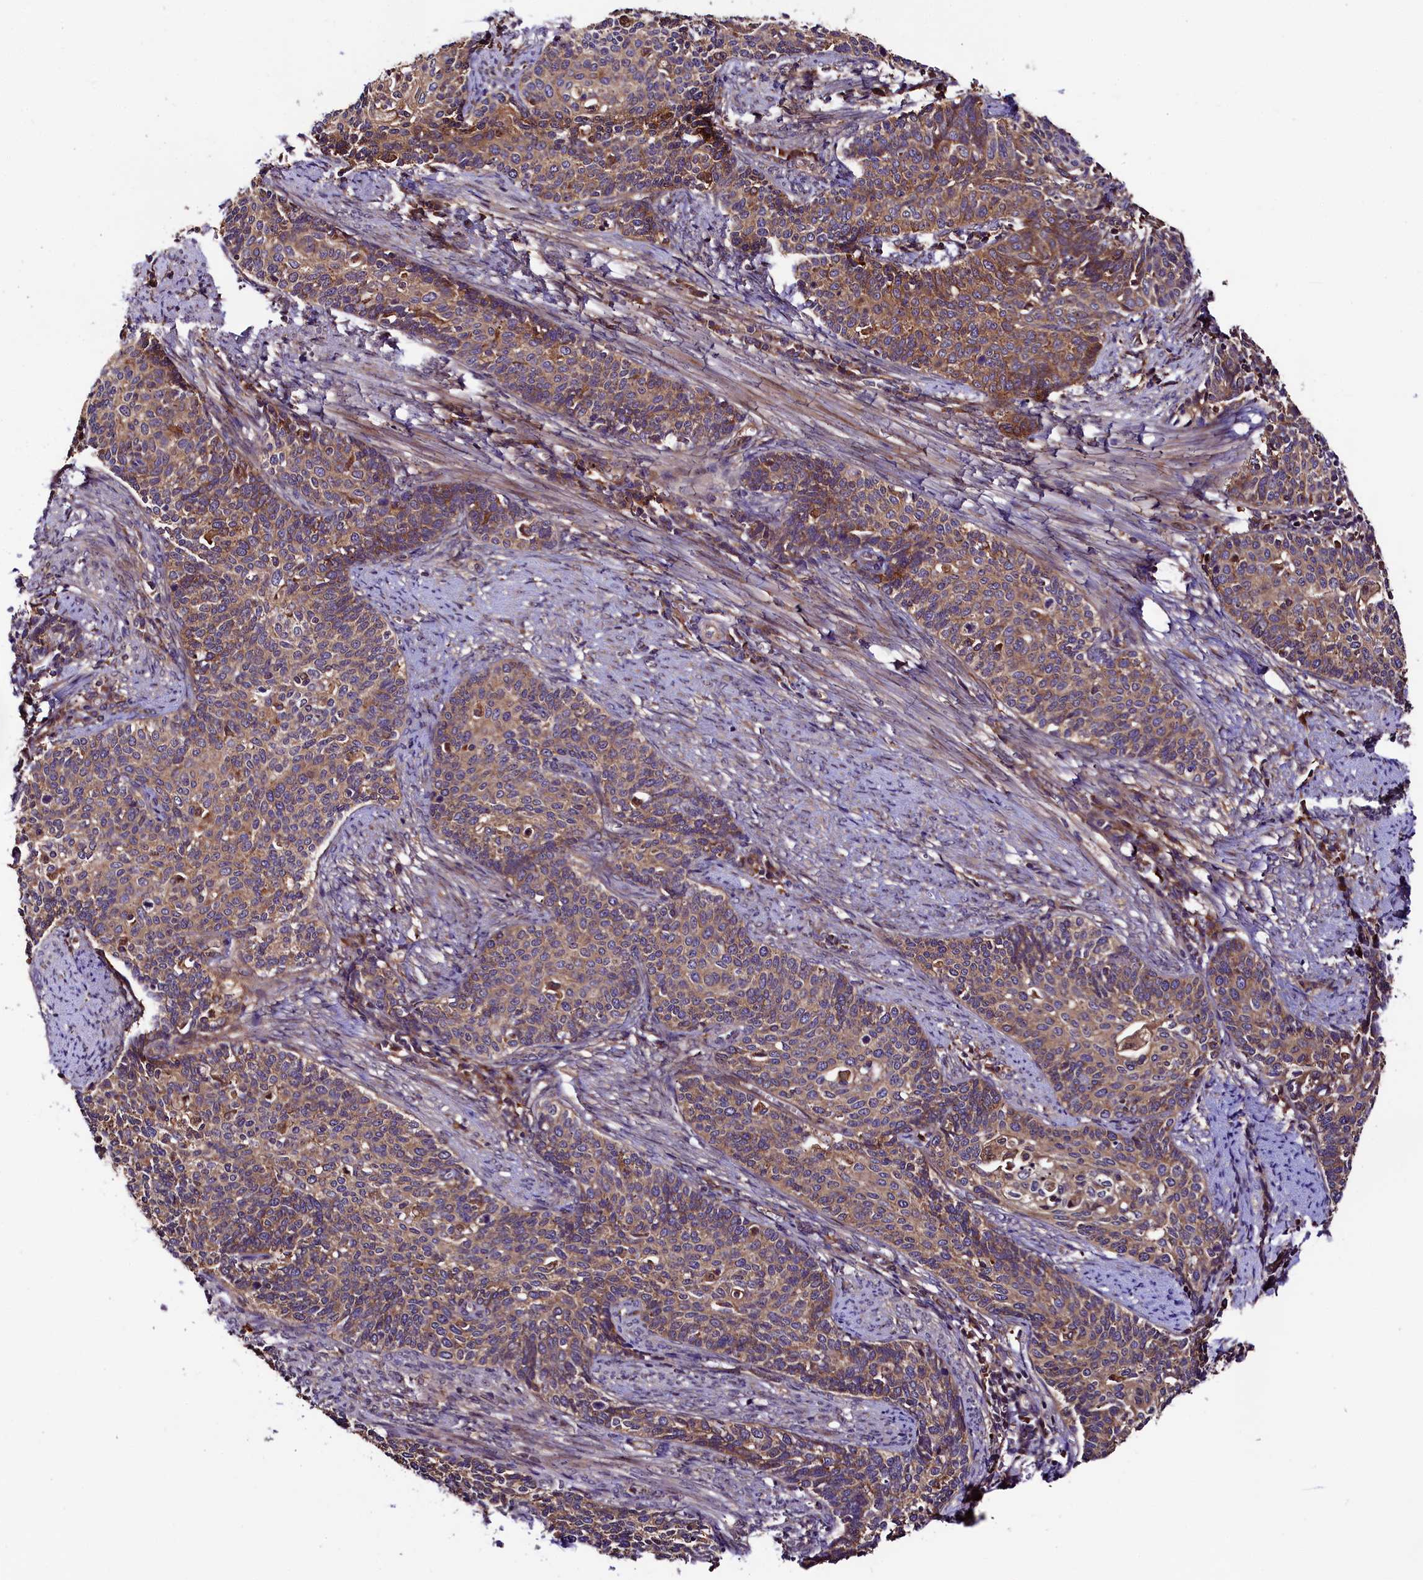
{"staining": {"intensity": "moderate", "quantity": "25%-75%", "location": "cytoplasmic/membranous"}, "tissue": "cervical cancer", "cell_type": "Tumor cells", "image_type": "cancer", "snomed": [{"axis": "morphology", "description": "Squamous cell carcinoma, NOS"}, {"axis": "topography", "description": "Cervix"}], "caption": "A brown stain labels moderate cytoplasmic/membranous positivity of a protein in cervical squamous cell carcinoma tumor cells.", "gene": "VPS35", "patient": {"sex": "female", "age": 39}}